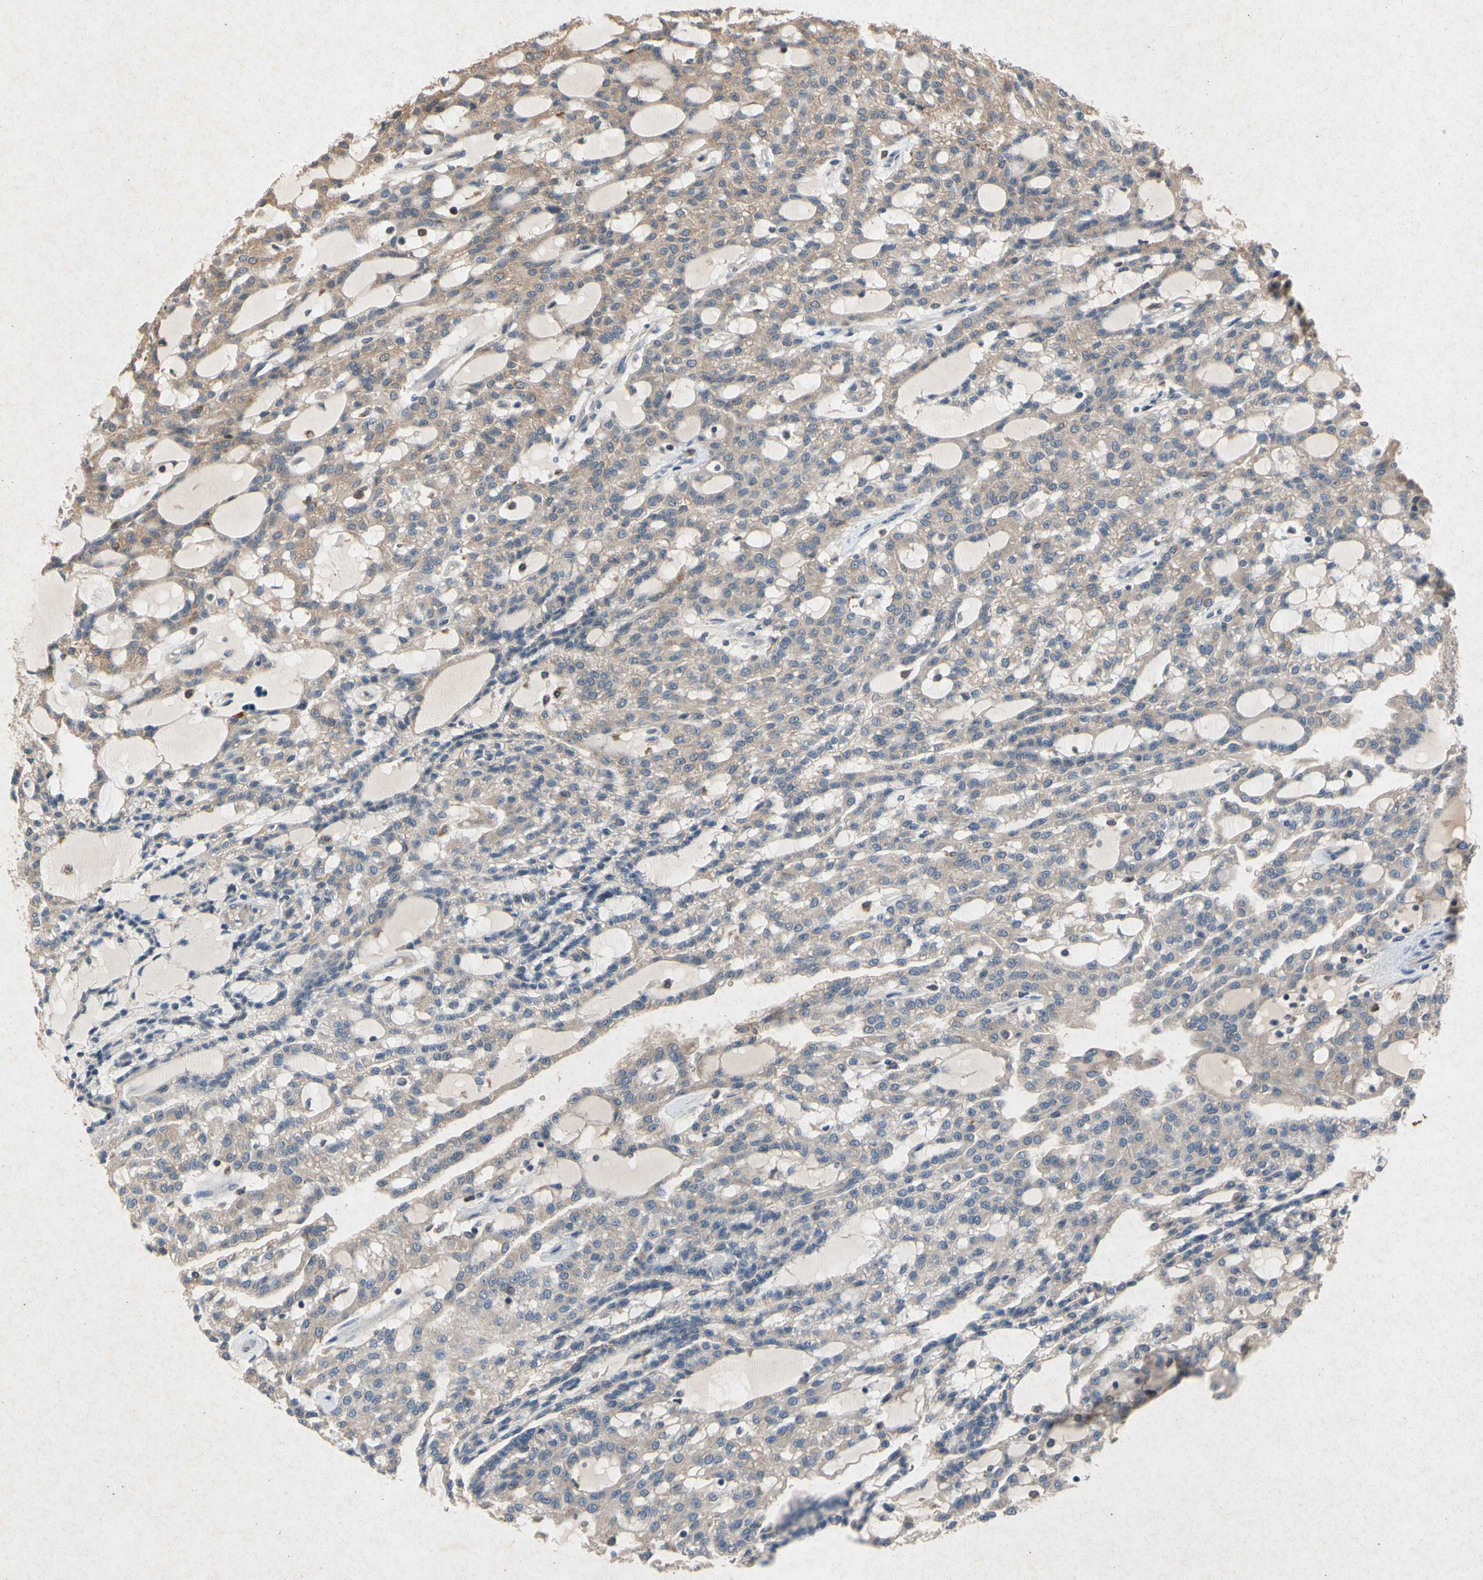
{"staining": {"intensity": "weak", "quantity": ">75%", "location": "cytoplasmic/membranous"}, "tissue": "renal cancer", "cell_type": "Tumor cells", "image_type": "cancer", "snomed": [{"axis": "morphology", "description": "Adenocarcinoma, NOS"}, {"axis": "topography", "description": "Kidney"}], "caption": "Adenocarcinoma (renal) stained with a protein marker exhibits weak staining in tumor cells.", "gene": "RPS6KA1", "patient": {"sex": "male", "age": 63}}